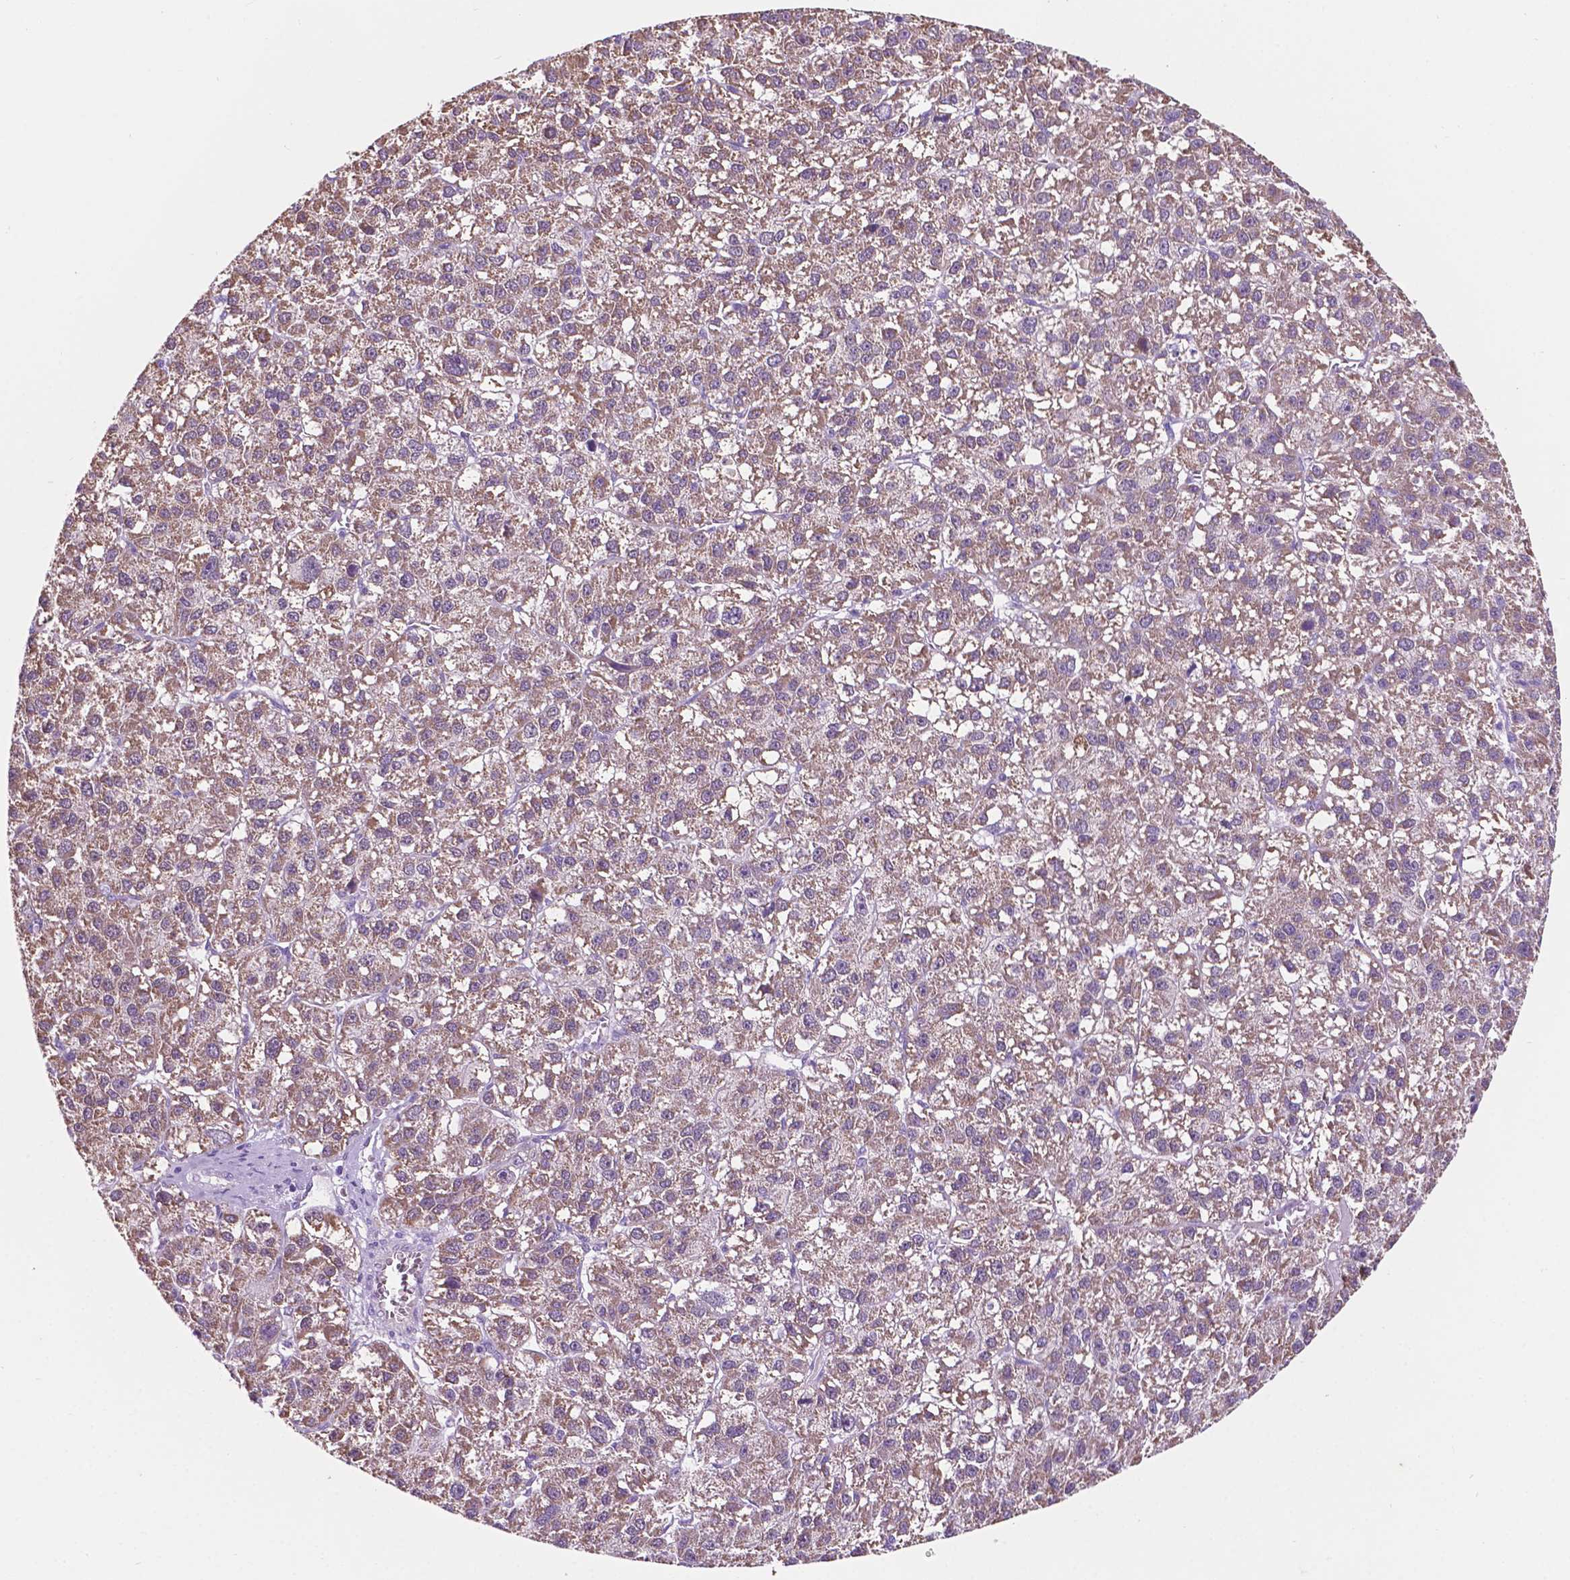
{"staining": {"intensity": "weak", "quantity": ">75%", "location": "cytoplasmic/membranous"}, "tissue": "liver cancer", "cell_type": "Tumor cells", "image_type": "cancer", "snomed": [{"axis": "morphology", "description": "Carcinoma, Hepatocellular, NOS"}, {"axis": "topography", "description": "Liver"}], "caption": "Tumor cells demonstrate low levels of weak cytoplasmic/membranous staining in about >75% of cells in liver cancer.", "gene": "TRPV5", "patient": {"sex": "female", "age": 70}}